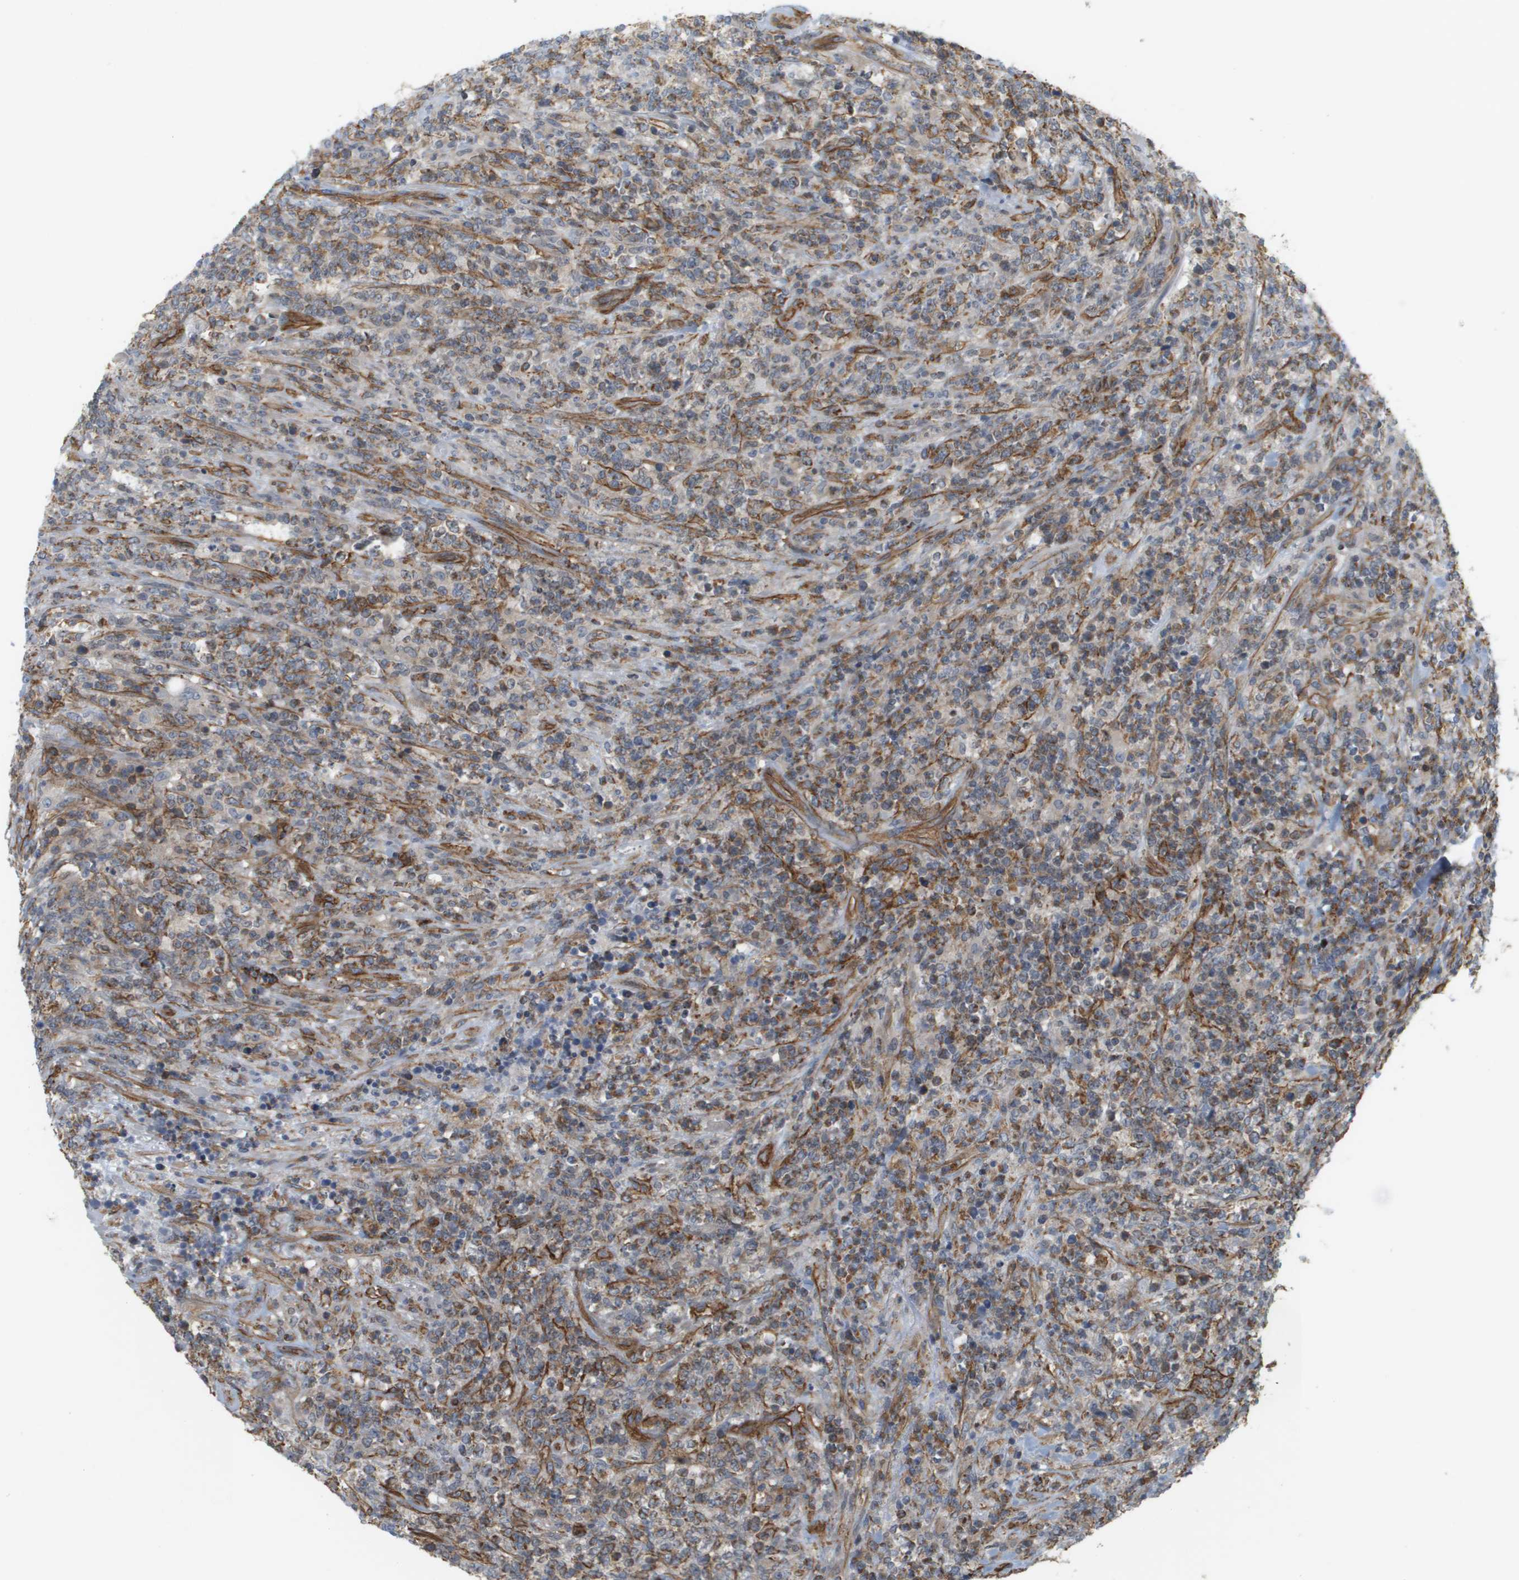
{"staining": {"intensity": "weak", "quantity": "25%-75%", "location": "cytoplasmic/membranous"}, "tissue": "lymphoma", "cell_type": "Tumor cells", "image_type": "cancer", "snomed": [{"axis": "morphology", "description": "Malignant lymphoma, non-Hodgkin's type, High grade"}, {"axis": "topography", "description": "Soft tissue"}], "caption": "Lymphoma stained with immunohistochemistry (IHC) demonstrates weak cytoplasmic/membranous expression in about 25%-75% of tumor cells. (DAB = brown stain, brightfield microscopy at high magnification).", "gene": "SGMS2", "patient": {"sex": "male", "age": 18}}